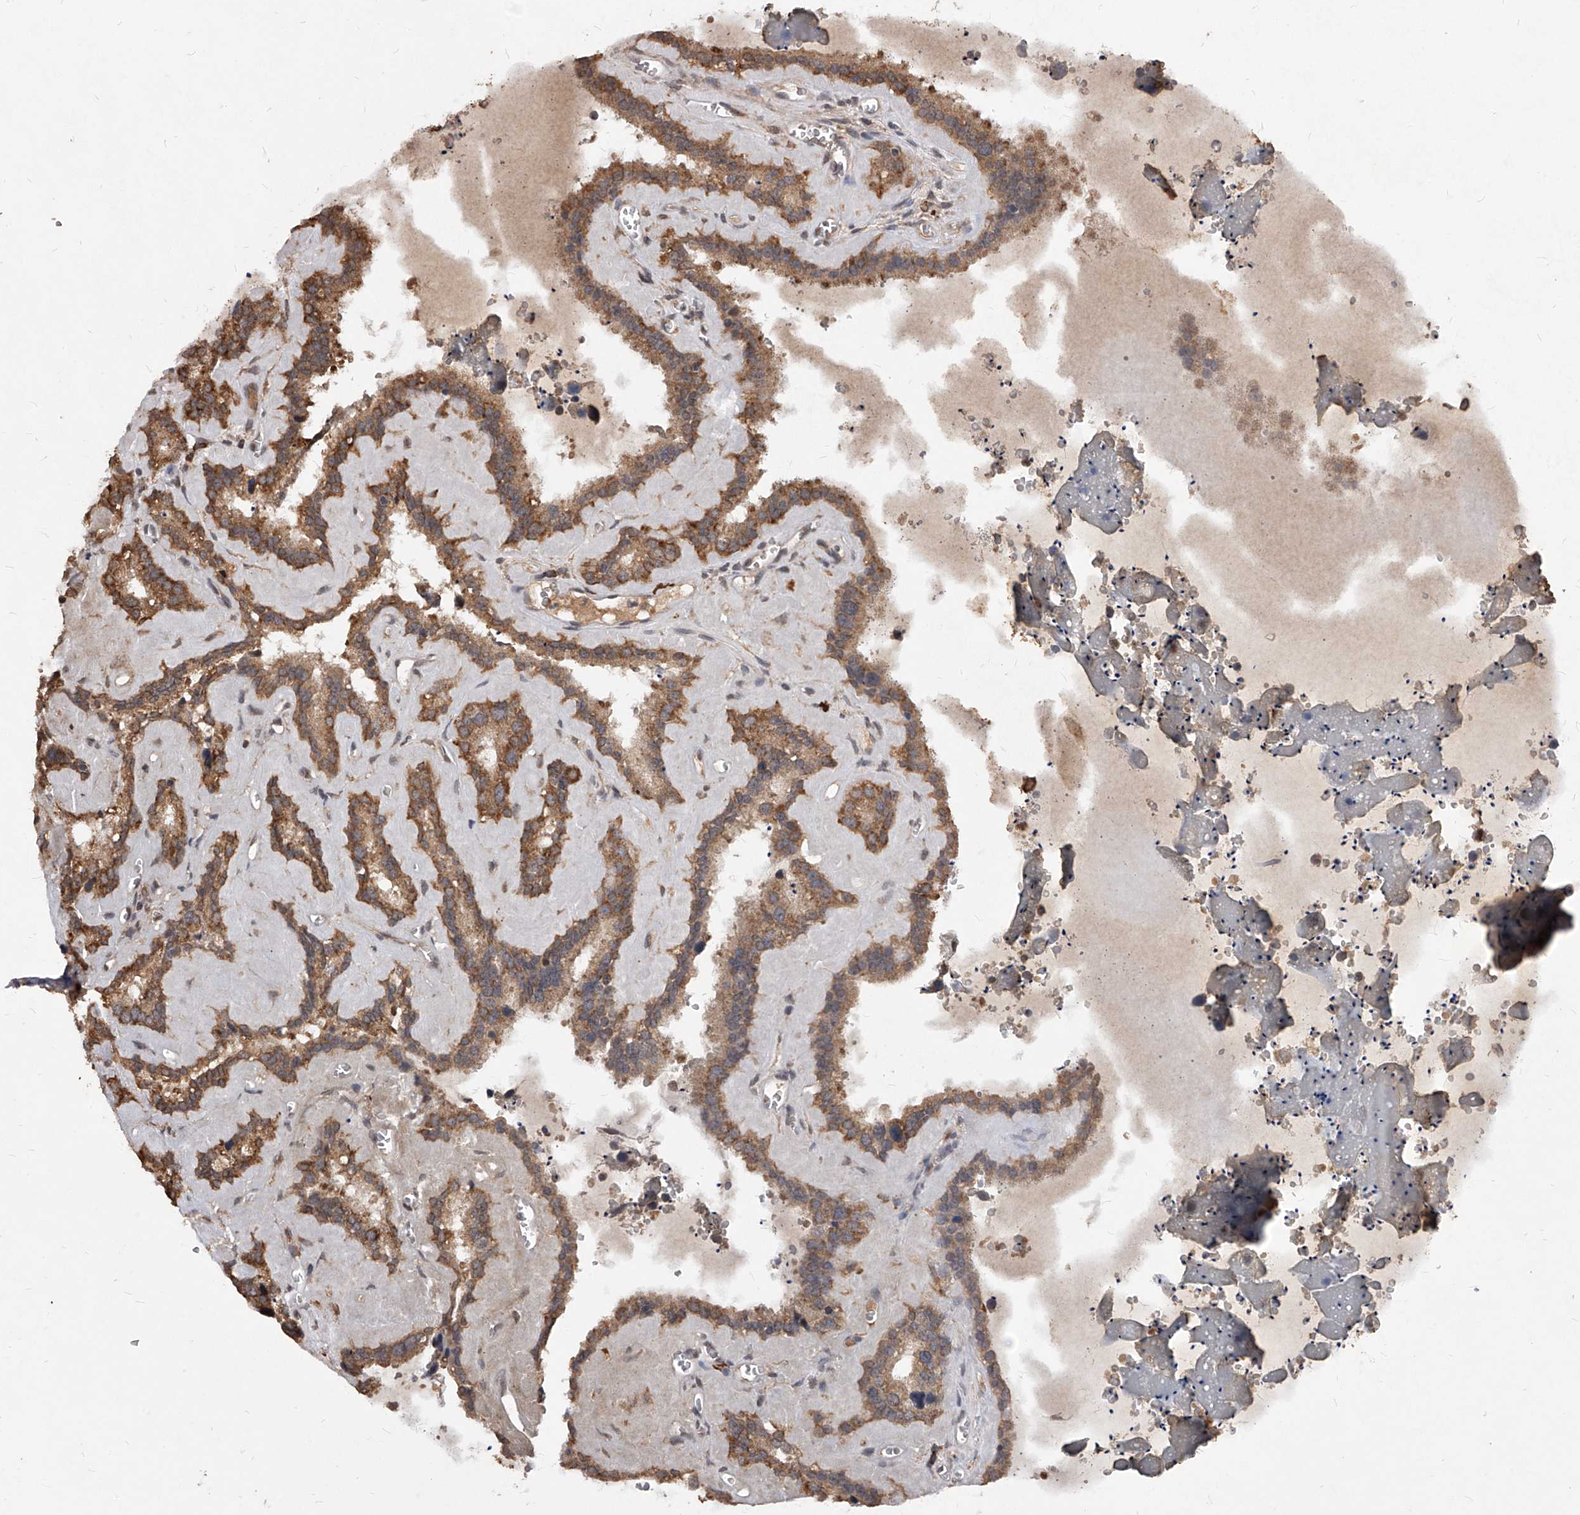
{"staining": {"intensity": "moderate", "quantity": ">75%", "location": "cytoplasmic/membranous"}, "tissue": "seminal vesicle", "cell_type": "Glandular cells", "image_type": "normal", "snomed": [{"axis": "morphology", "description": "Normal tissue, NOS"}, {"axis": "topography", "description": "Prostate"}, {"axis": "topography", "description": "Seminal veicle"}], "caption": "Immunohistochemistry (DAB (3,3'-diaminobenzidine)) staining of normal human seminal vesicle exhibits moderate cytoplasmic/membranous protein staining in approximately >75% of glandular cells.", "gene": "ID1", "patient": {"sex": "male", "age": 59}}